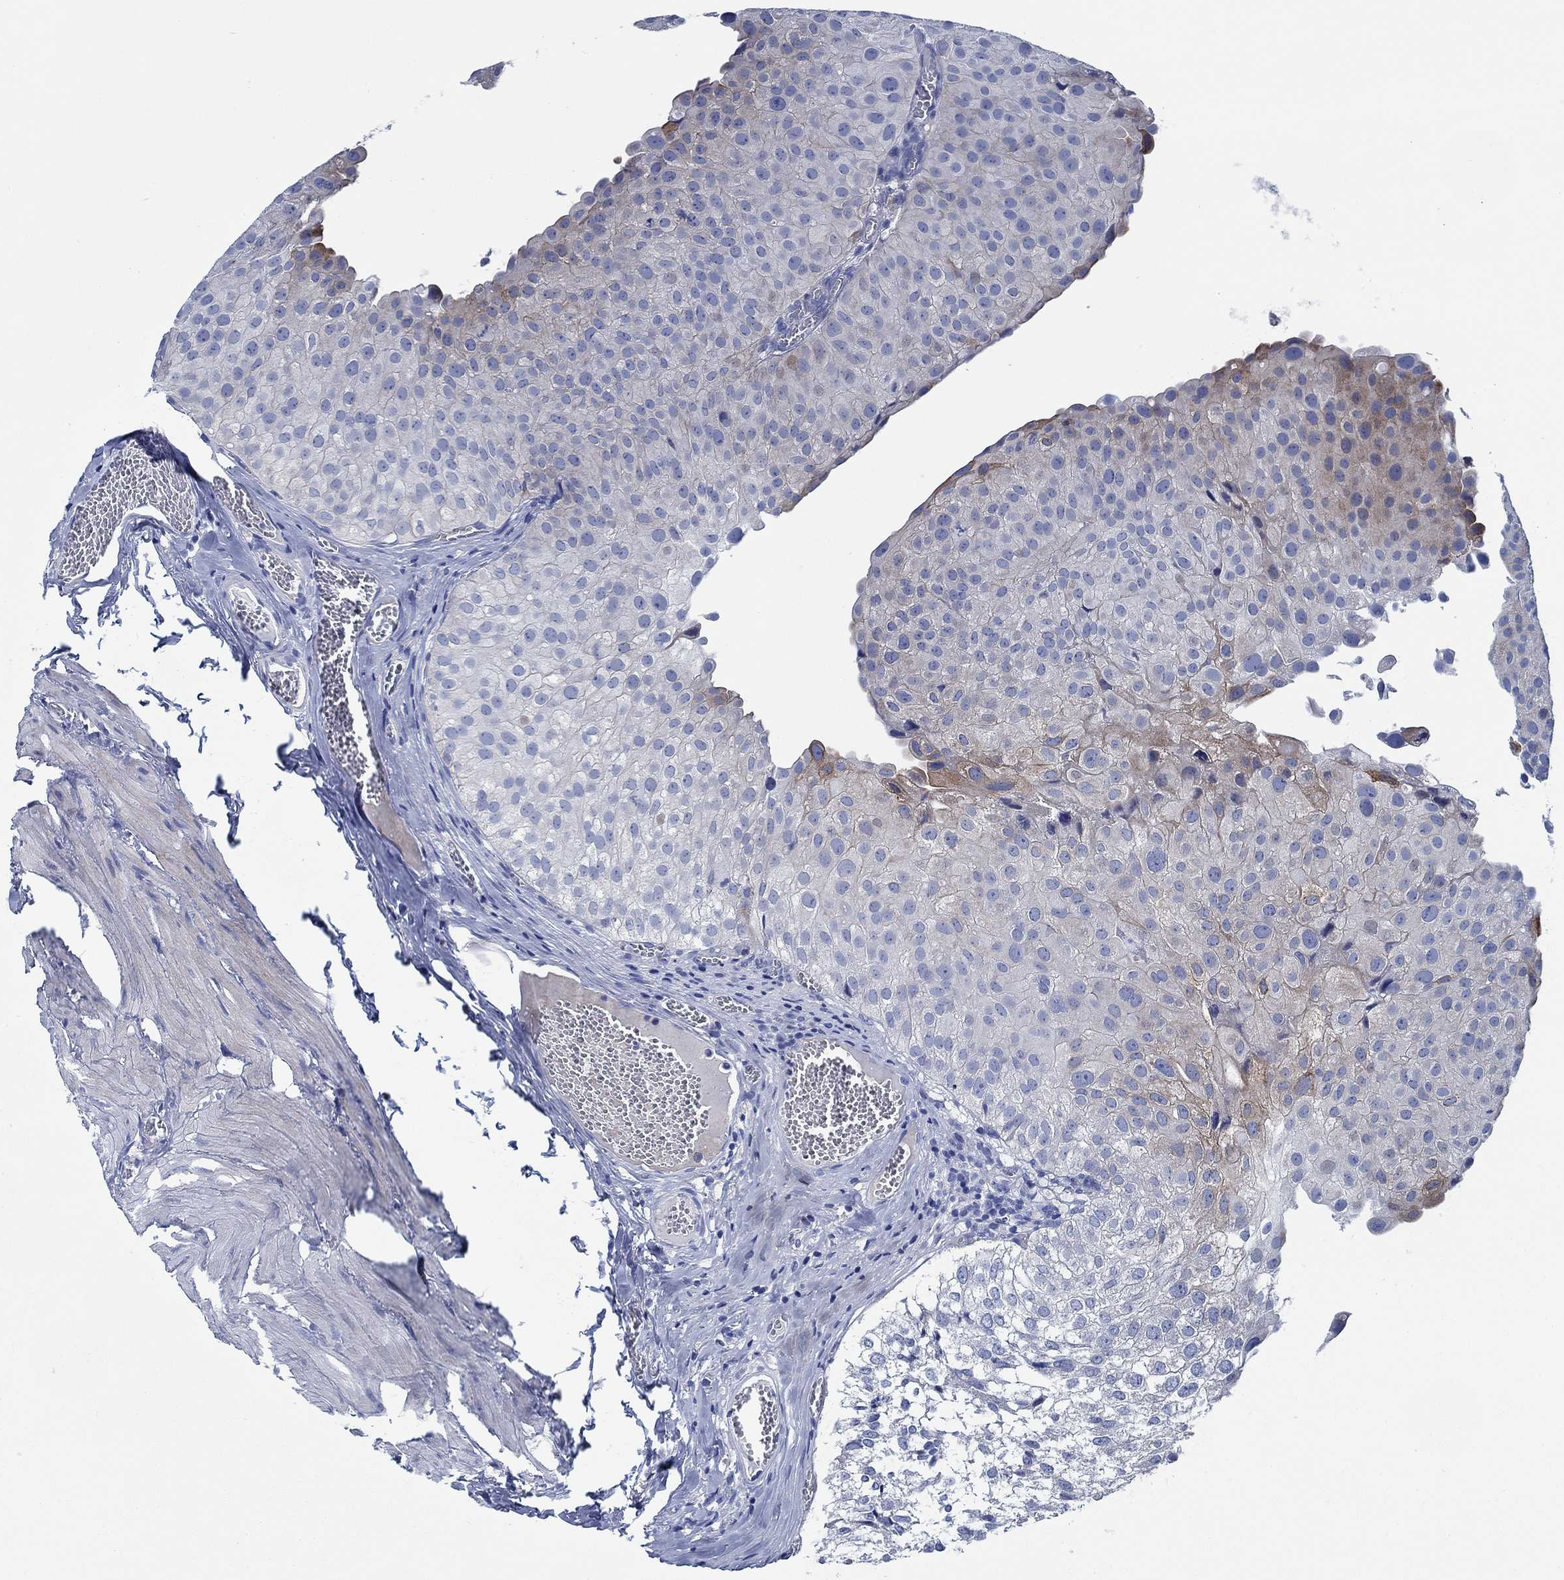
{"staining": {"intensity": "weak", "quantity": "<25%", "location": "cytoplasmic/membranous"}, "tissue": "urothelial cancer", "cell_type": "Tumor cells", "image_type": "cancer", "snomed": [{"axis": "morphology", "description": "Urothelial carcinoma, Low grade"}, {"axis": "topography", "description": "Urinary bladder"}], "caption": "The photomicrograph displays no staining of tumor cells in urothelial cancer. (DAB (3,3'-diaminobenzidine) IHC, high magnification).", "gene": "SVEP1", "patient": {"sex": "female", "age": 78}}